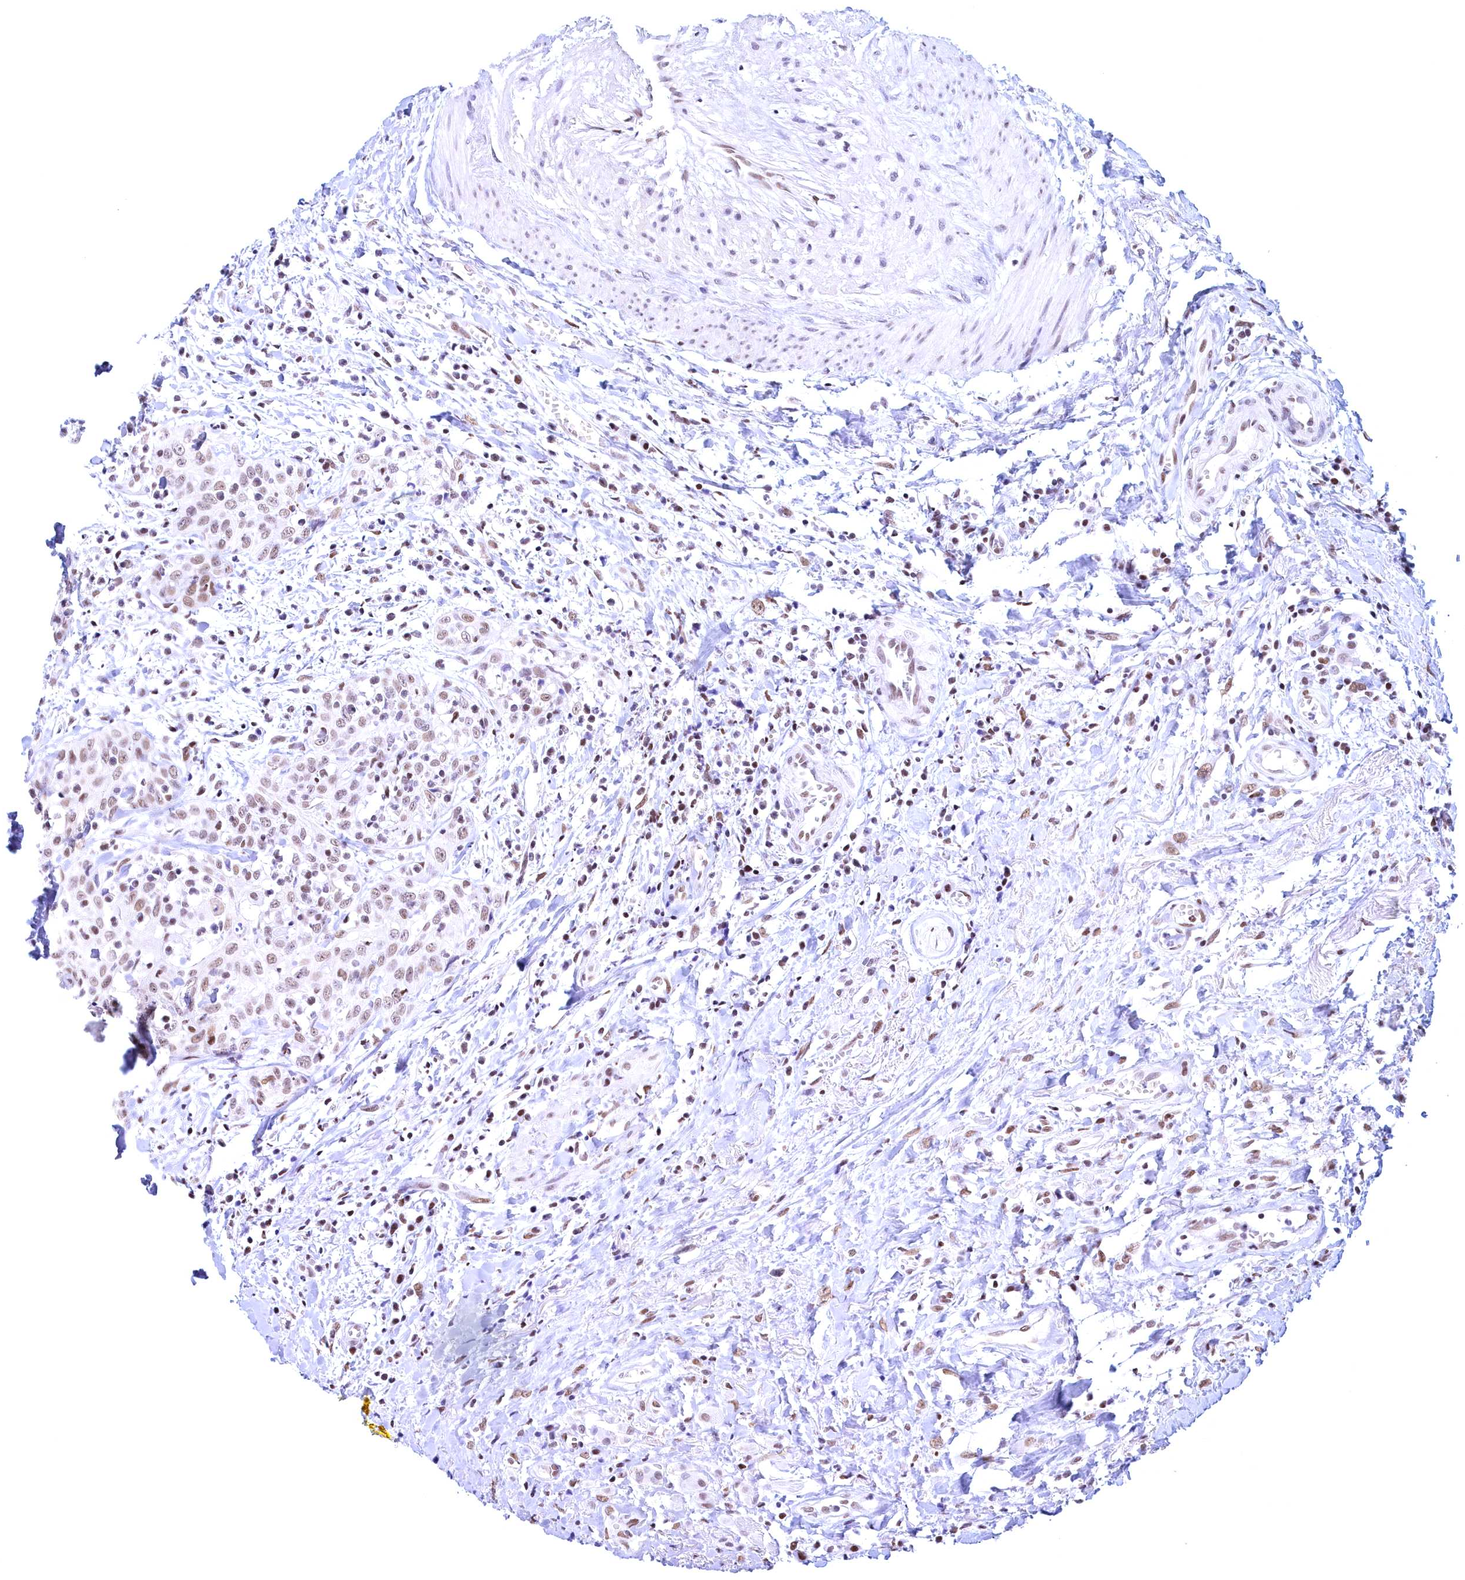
{"staining": {"intensity": "weak", "quantity": ">75%", "location": "nuclear"}, "tissue": "head and neck cancer", "cell_type": "Tumor cells", "image_type": "cancer", "snomed": [{"axis": "morphology", "description": "Squamous cell carcinoma, NOS"}, {"axis": "topography", "description": "Head-Neck"}], "caption": "This is a photomicrograph of immunohistochemistry staining of head and neck squamous cell carcinoma, which shows weak staining in the nuclear of tumor cells.", "gene": "CDC26", "patient": {"sex": "female", "age": 70}}